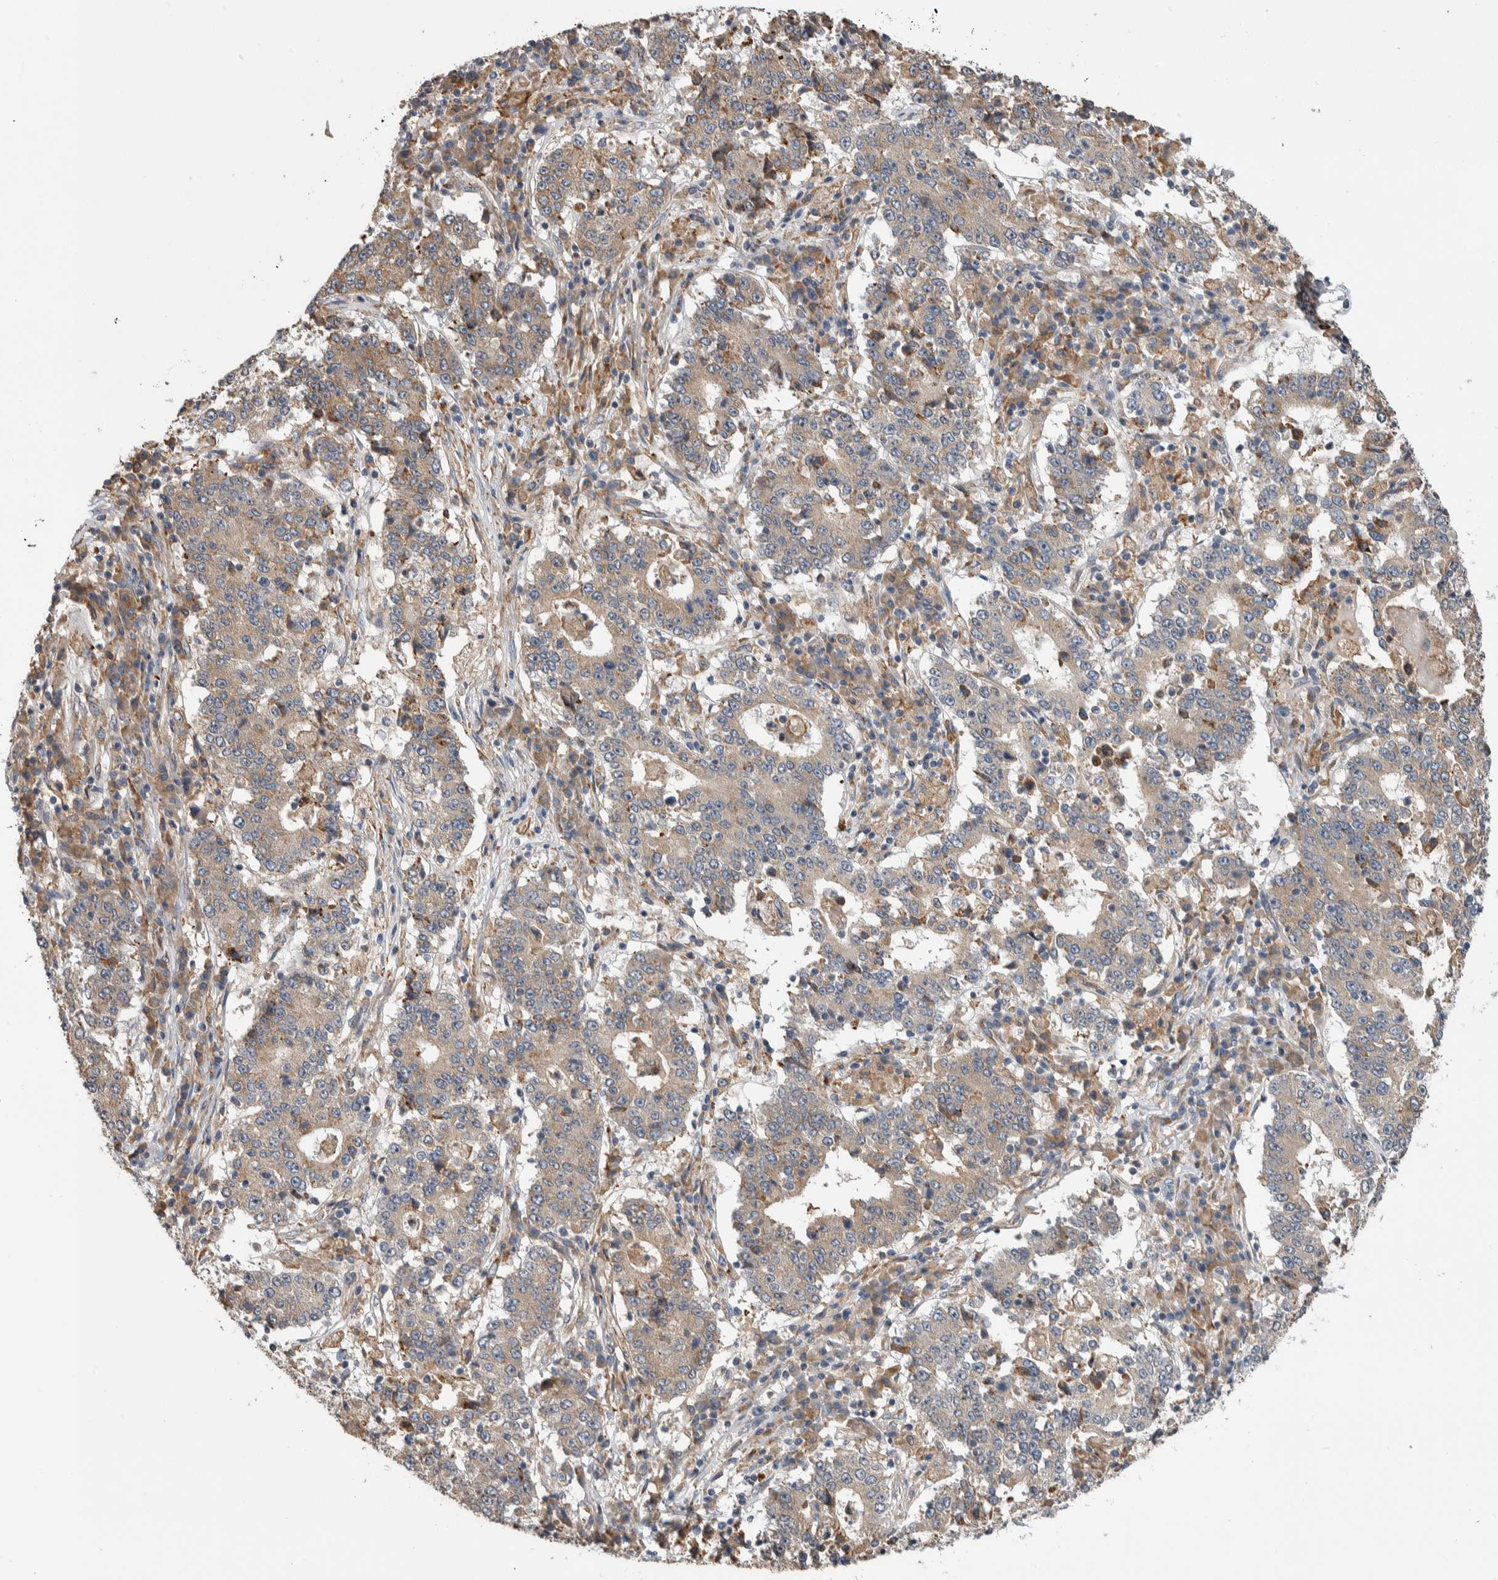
{"staining": {"intensity": "weak", "quantity": "25%-75%", "location": "cytoplasmic/membranous"}, "tissue": "stomach cancer", "cell_type": "Tumor cells", "image_type": "cancer", "snomed": [{"axis": "morphology", "description": "Adenocarcinoma, NOS"}, {"axis": "topography", "description": "Stomach"}], "caption": "An IHC micrograph of tumor tissue is shown. Protein staining in brown highlights weak cytoplasmic/membranous positivity in stomach cancer (adenocarcinoma) within tumor cells. (DAB IHC with brightfield microscopy, high magnification).", "gene": "PRDM4", "patient": {"sex": "male", "age": 59}}